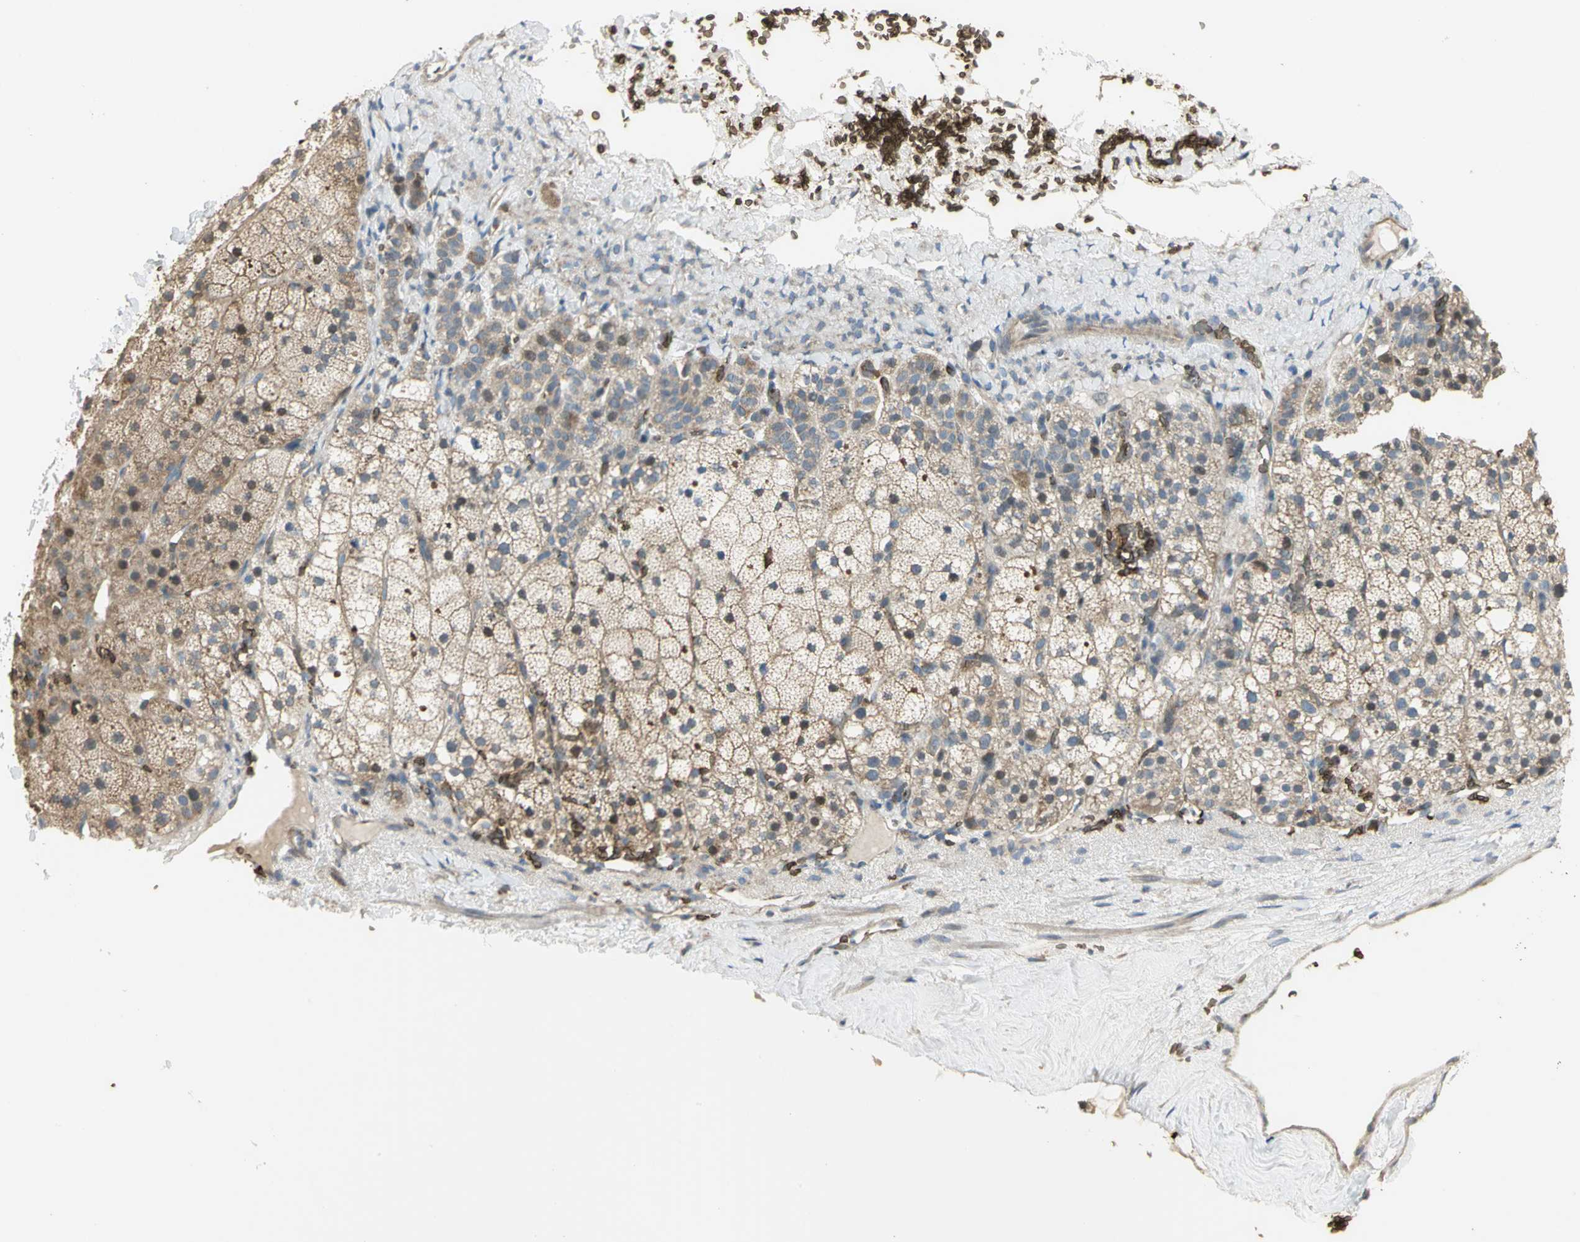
{"staining": {"intensity": "weak", "quantity": ">75%", "location": "cytoplasmic/membranous"}, "tissue": "adrenal gland", "cell_type": "Glandular cells", "image_type": "normal", "snomed": [{"axis": "morphology", "description": "Normal tissue, NOS"}, {"axis": "topography", "description": "Adrenal gland"}], "caption": "IHC staining of unremarkable adrenal gland, which exhibits low levels of weak cytoplasmic/membranous staining in about >75% of glandular cells indicating weak cytoplasmic/membranous protein staining. The staining was performed using DAB (brown) for protein detection and nuclei were counterstained in hematoxylin (blue).", "gene": "ANK1", "patient": {"sex": "male", "age": 35}}